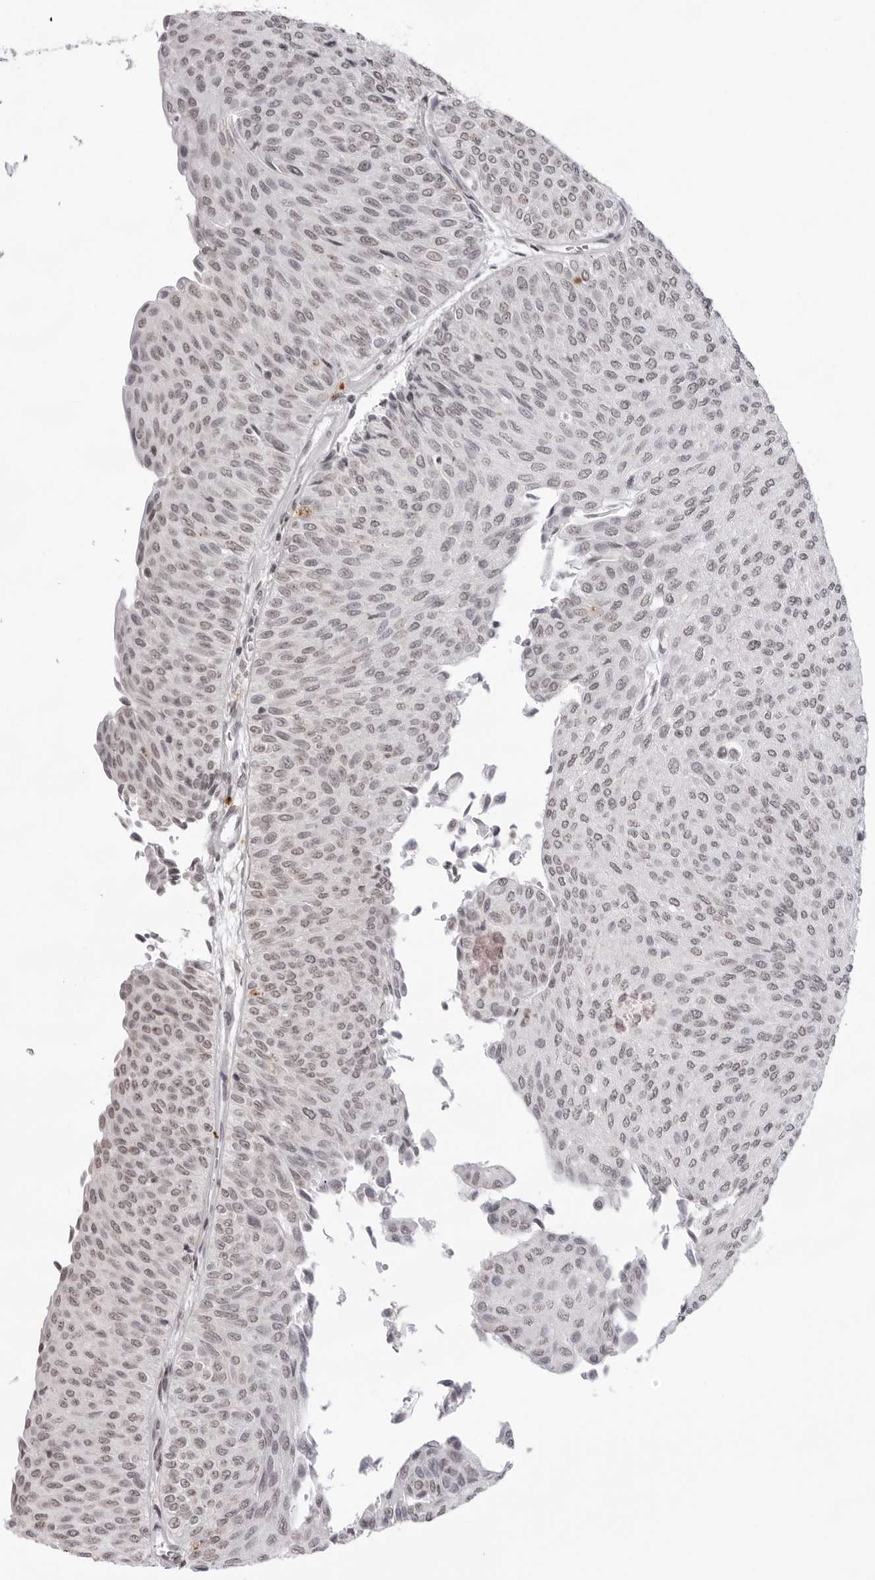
{"staining": {"intensity": "weak", "quantity": "25%-75%", "location": "nuclear"}, "tissue": "urothelial cancer", "cell_type": "Tumor cells", "image_type": "cancer", "snomed": [{"axis": "morphology", "description": "Urothelial carcinoma, Low grade"}, {"axis": "topography", "description": "Urinary bladder"}], "caption": "Brown immunohistochemical staining in low-grade urothelial carcinoma demonstrates weak nuclear expression in approximately 25%-75% of tumor cells.", "gene": "NTM", "patient": {"sex": "male", "age": 78}}